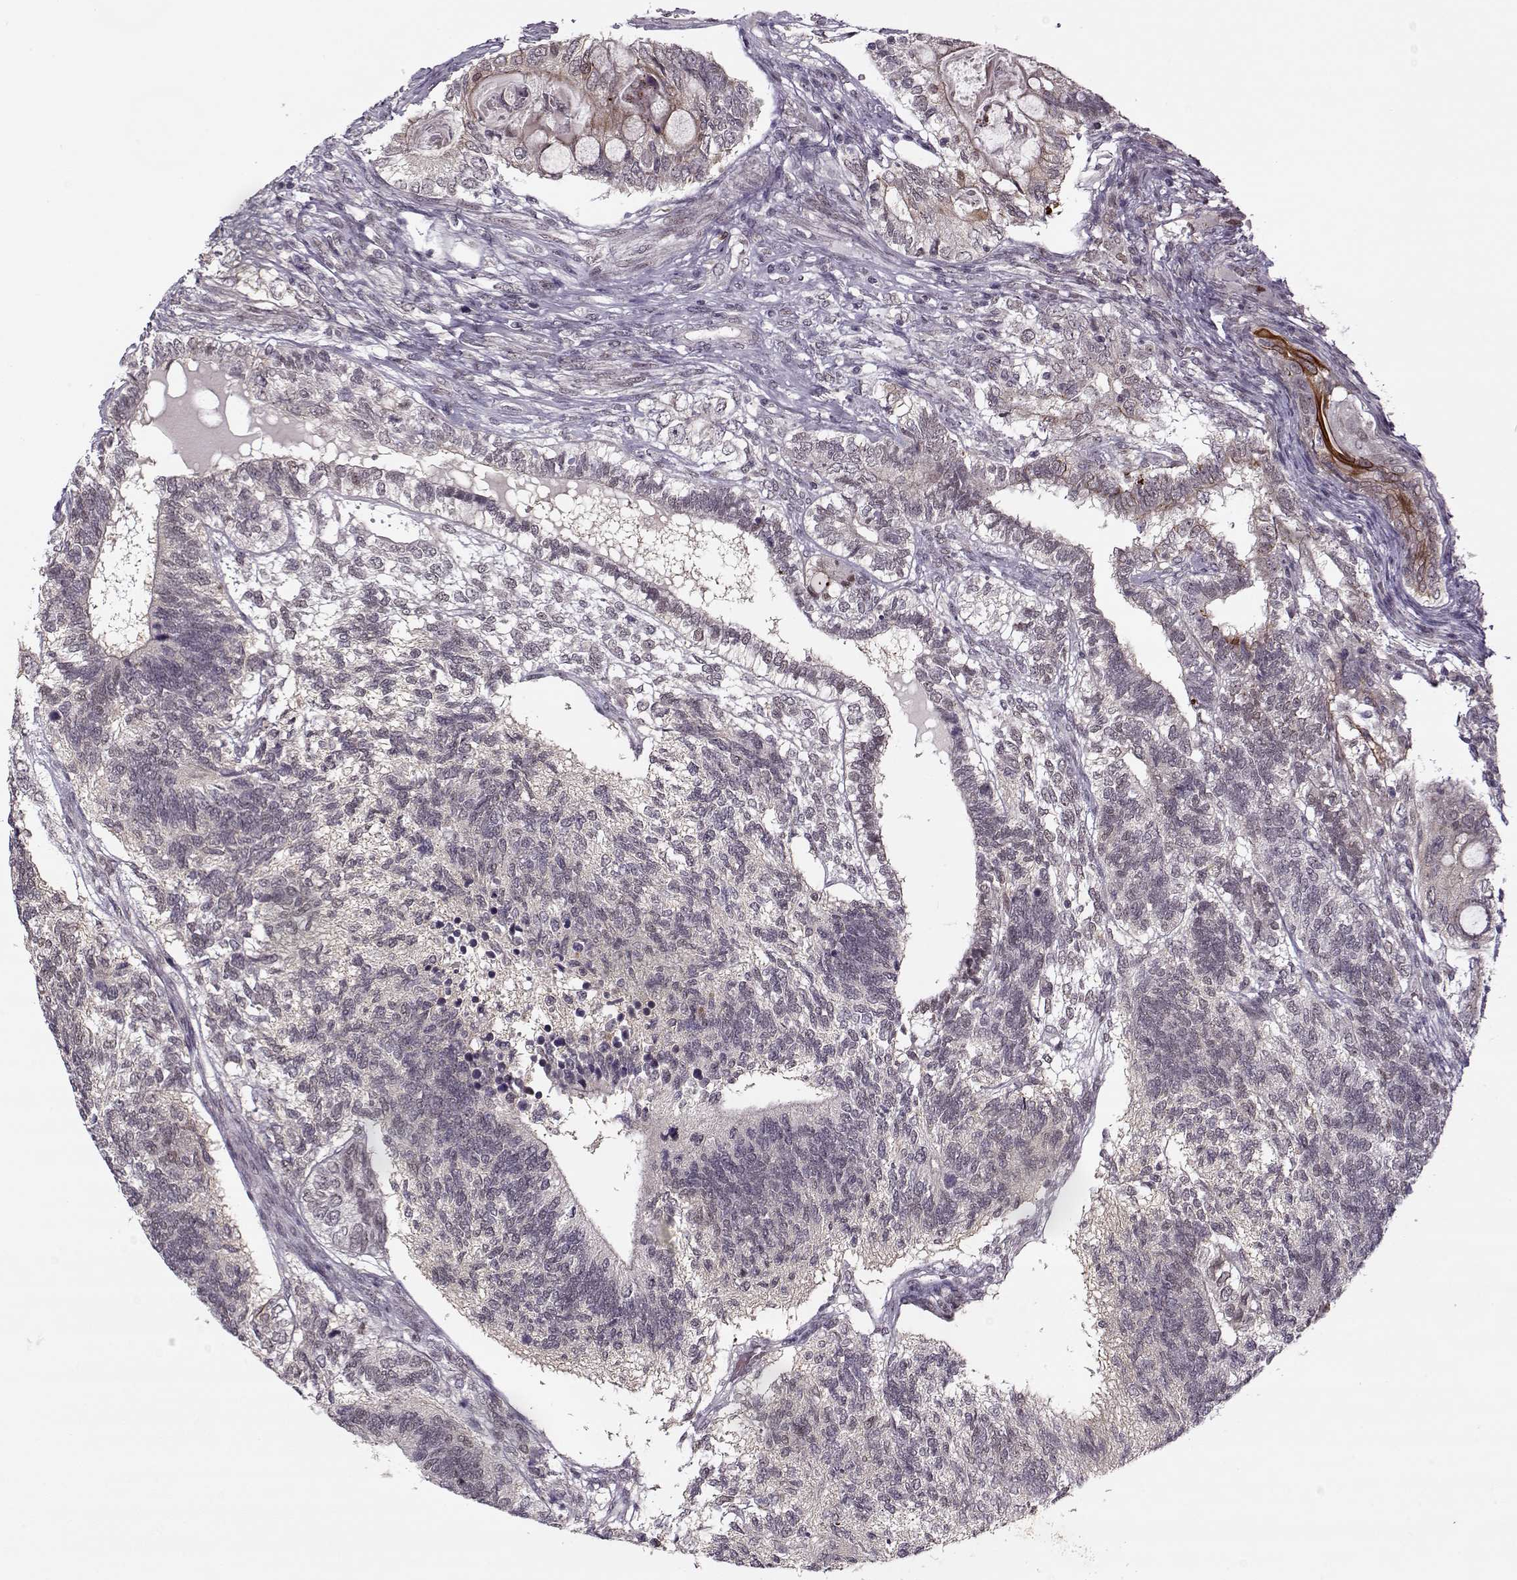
{"staining": {"intensity": "negative", "quantity": "none", "location": "none"}, "tissue": "testis cancer", "cell_type": "Tumor cells", "image_type": "cancer", "snomed": [{"axis": "morphology", "description": "Seminoma, NOS"}, {"axis": "morphology", "description": "Carcinoma, Embryonal, NOS"}, {"axis": "topography", "description": "Testis"}], "caption": "IHC image of neoplastic tissue: human testis cancer stained with DAB demonstrates no significant protein staining in tumor cells.", "gene": "DENND4B", "patient": {"sex": "male", "age": 41}}